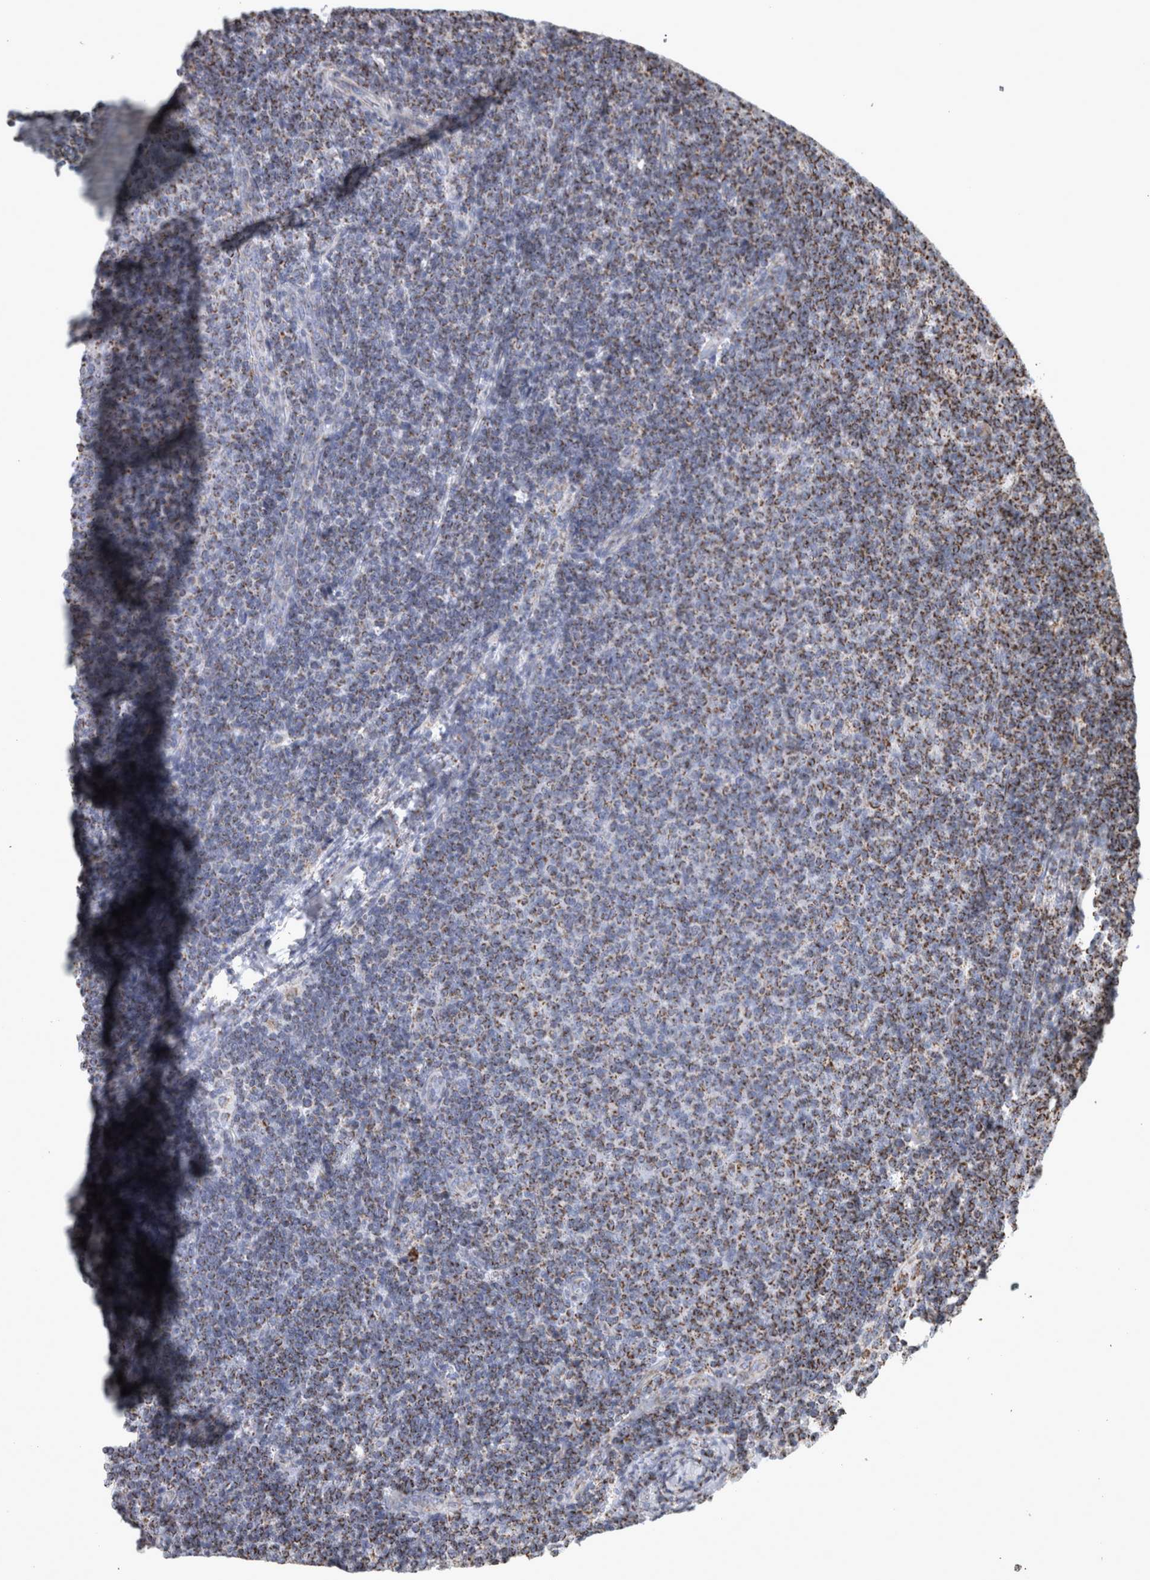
{"staining": {"intensity": "moderate", "quantity": "25%-75%", "location": "cytoplasmic/membranous"}, "tissue": "lymphoma", "cell_type": "Tumor cells", "image_type": "cancer", "snomed": [{"axis": "morphology", "description": "Malignant lymphoma, non-Hodgkin's type, Low grade"}, {"axis": "topography", "description": "Lymph node"}], "caption": "Brown immunohistochemical staining in human malignant lymphoma, non-Hodgkin's type (low-grade) shows moderate cytoplasmic/membranous staining in about 25%-75% of tumor cells. (IHC, brightfield microscopy, high magnification).", "gene": "MDH2", "patient": {"sex": "male", "age": 66}}